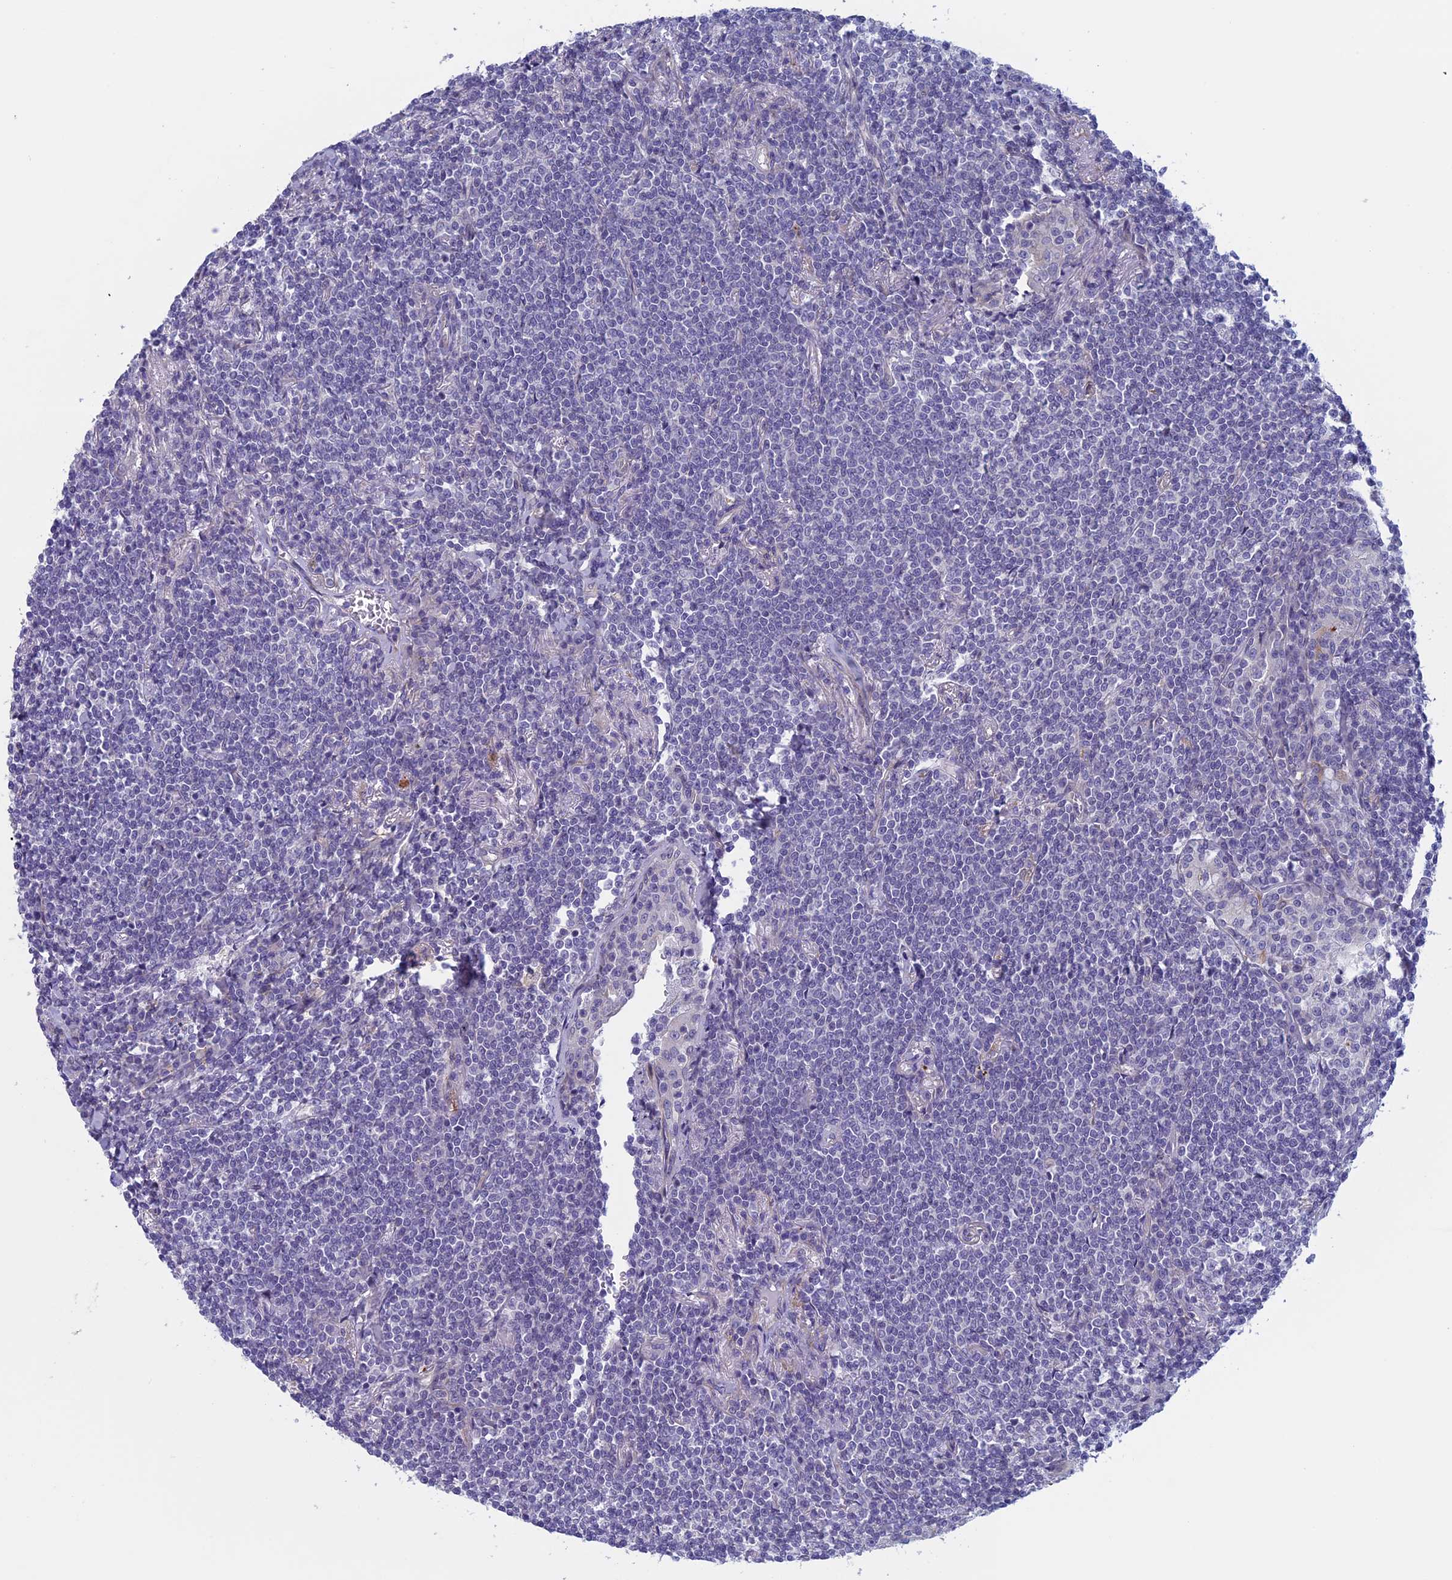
{"staining": {"intensity": "negative", "quantity": "none", "location": "none"}, "tissue": "lymphoma", "cell_type": "Tumor cells", "image_type": "cancer", "snomed": [{"axis": "morphology", "description": "Malignant lymphoma, non-Hodgkin's type, Low grade"}, {"axis": "topography", "description": "Lung"}], "caption": "Immunohistochemistry of human malignant lymphoma, non-Hodgkin's type (low-grade) shows no positivity in tumor cells.", "gene": "CNOT6L", "patient": {"sex": "female", "age": 71}}